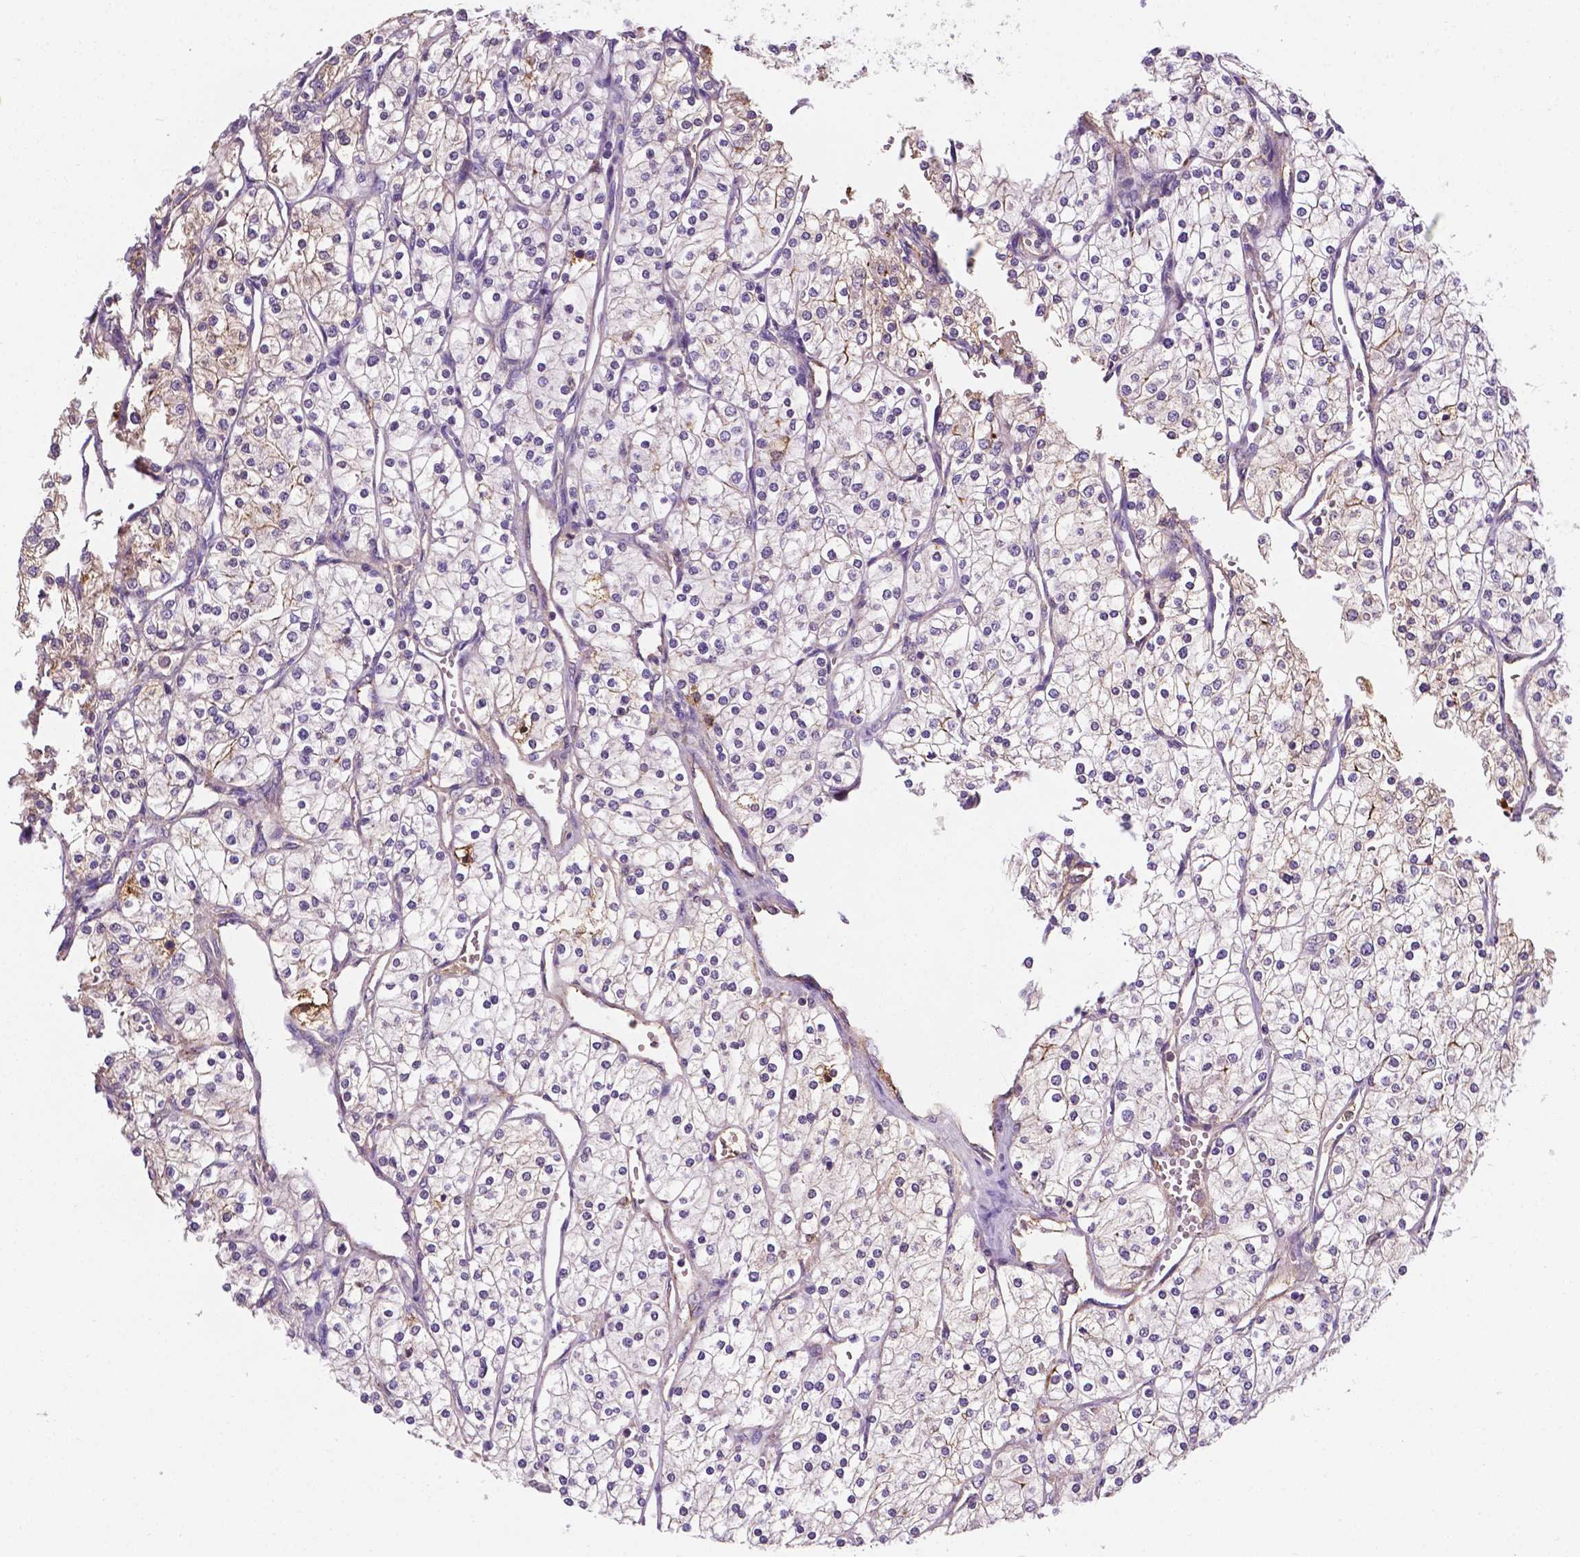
{"staining": {"intensity": "weak", "quantity": "25%-75%", "location": "cytoplasmic/membranous"}, "tissue": "renal cancer", "cell_type": "Tumor cells", "image_type": "cancer", "snomed": [{"axis": "morphology", "description": "Adenocarcinoma, NOS"}, {"axis": "topography", "description": "Kidney"}], "caption": "Renal cancer (adenocarcinoma) tissue shows weak cytoplasmic/membranous staining in about 25%-75% of tumor cells, visualized by immunohistochemistry. (brown staining indicates protein expression, while blue staining denotes nuclei).", "gene": "APOE", "patient": {"sex": "male", "age": 80}}